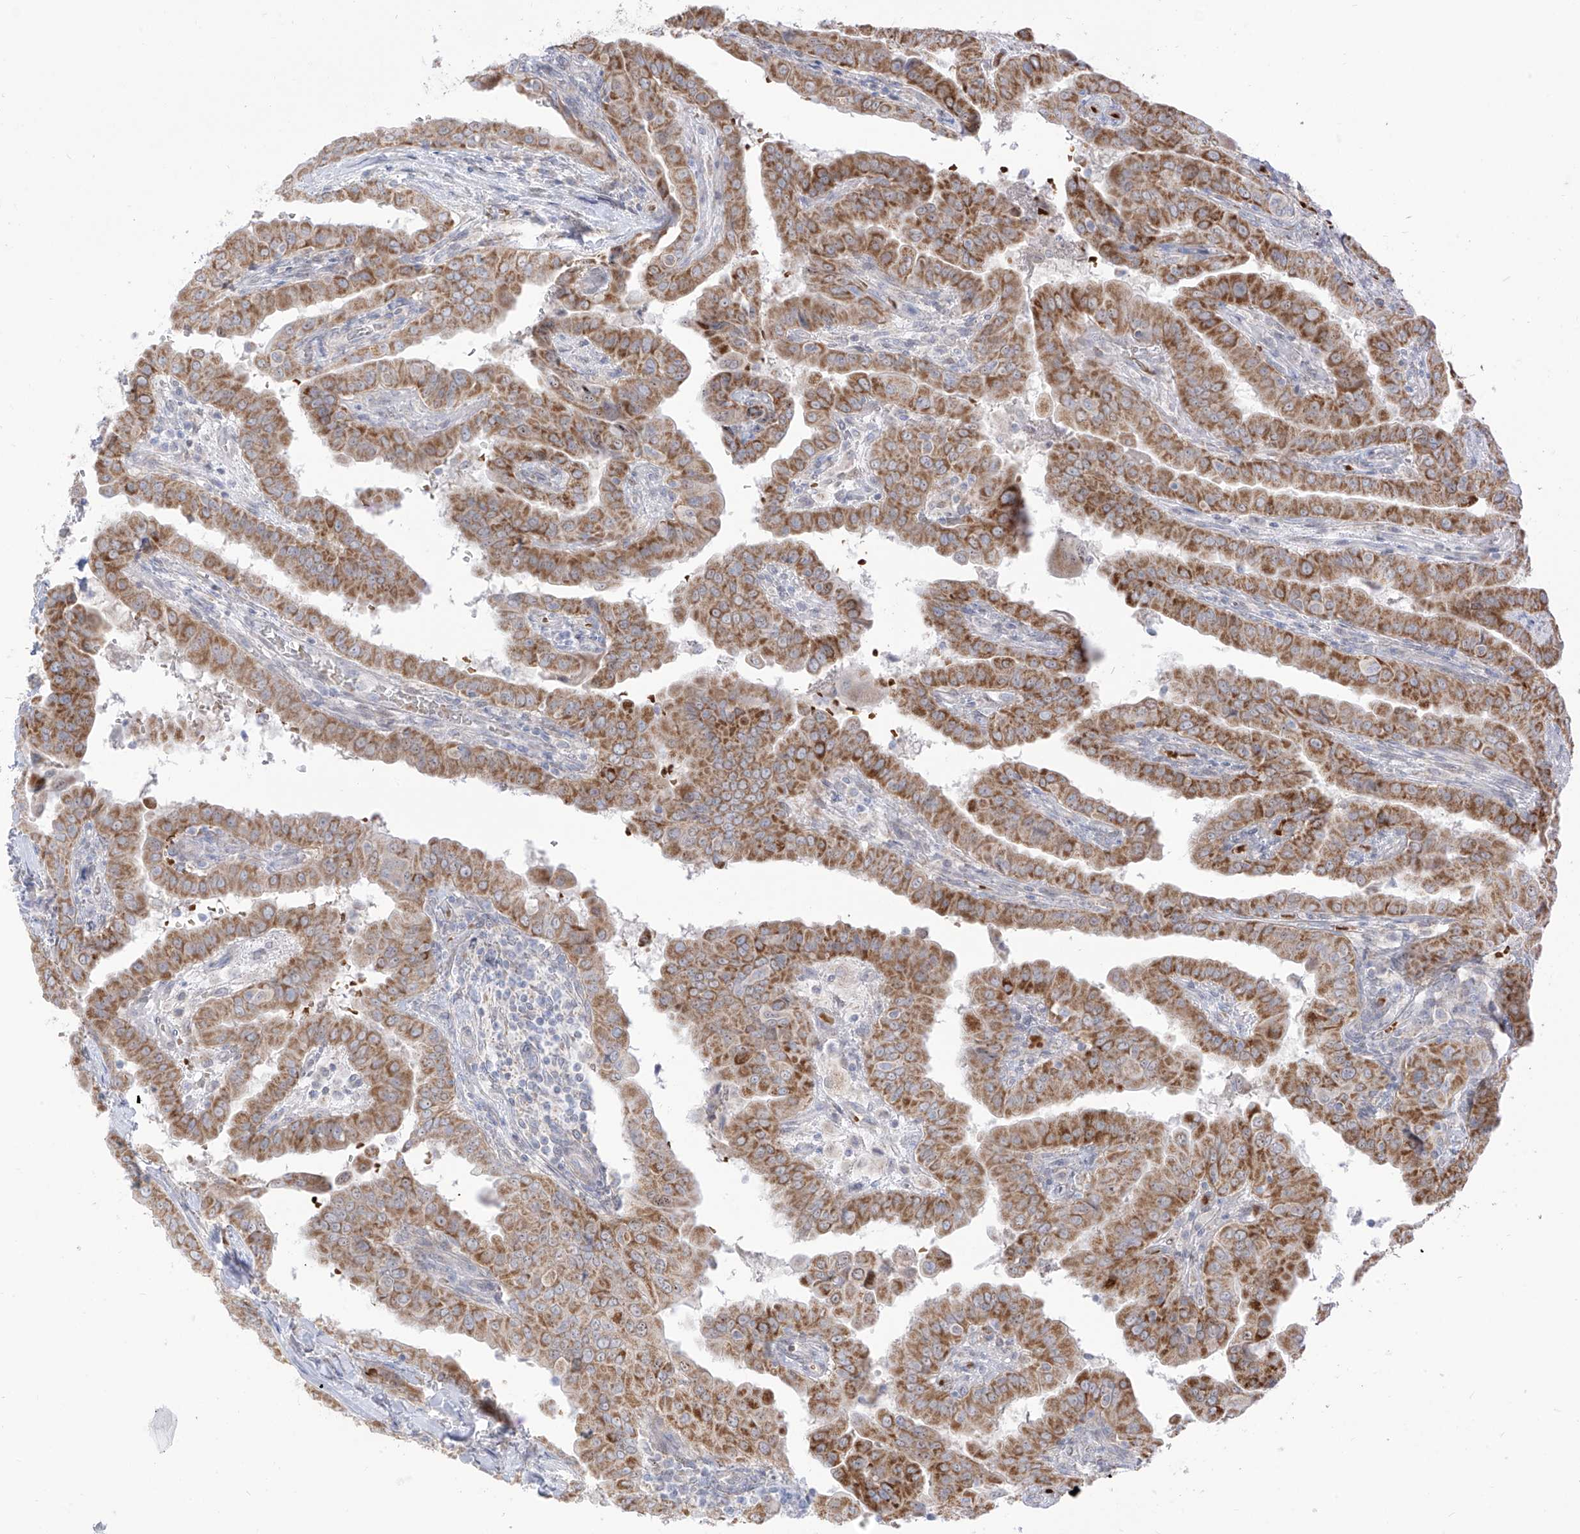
{"staining": {"intensity": "moderate", "quantity": ">75%", "location": "cytoplasmic/membranous"}, "tissue": "thyroid cancer", "cell_type": "Tumor cells", "image_type": "cancer", "snomed": [{"axis": "morphology", "description": "Papillary adenocarcinoma, NOS"}, {"axis": "topography", "description": "Thyroid gland"}], "caption": "Papillary adenocarcinoma (thyroid) tissue exhibits moderate cytoplasmic/membranous expression in approximately >75% of tumor cells Using DAB (3,3'-diaminobenzidine) (brown) and hematoxylin (blue) stains, captured at high magnification using brightfield microscopy.", "gene": "ARHGEF40", "patient": {"sex": "male", "age": 33}}